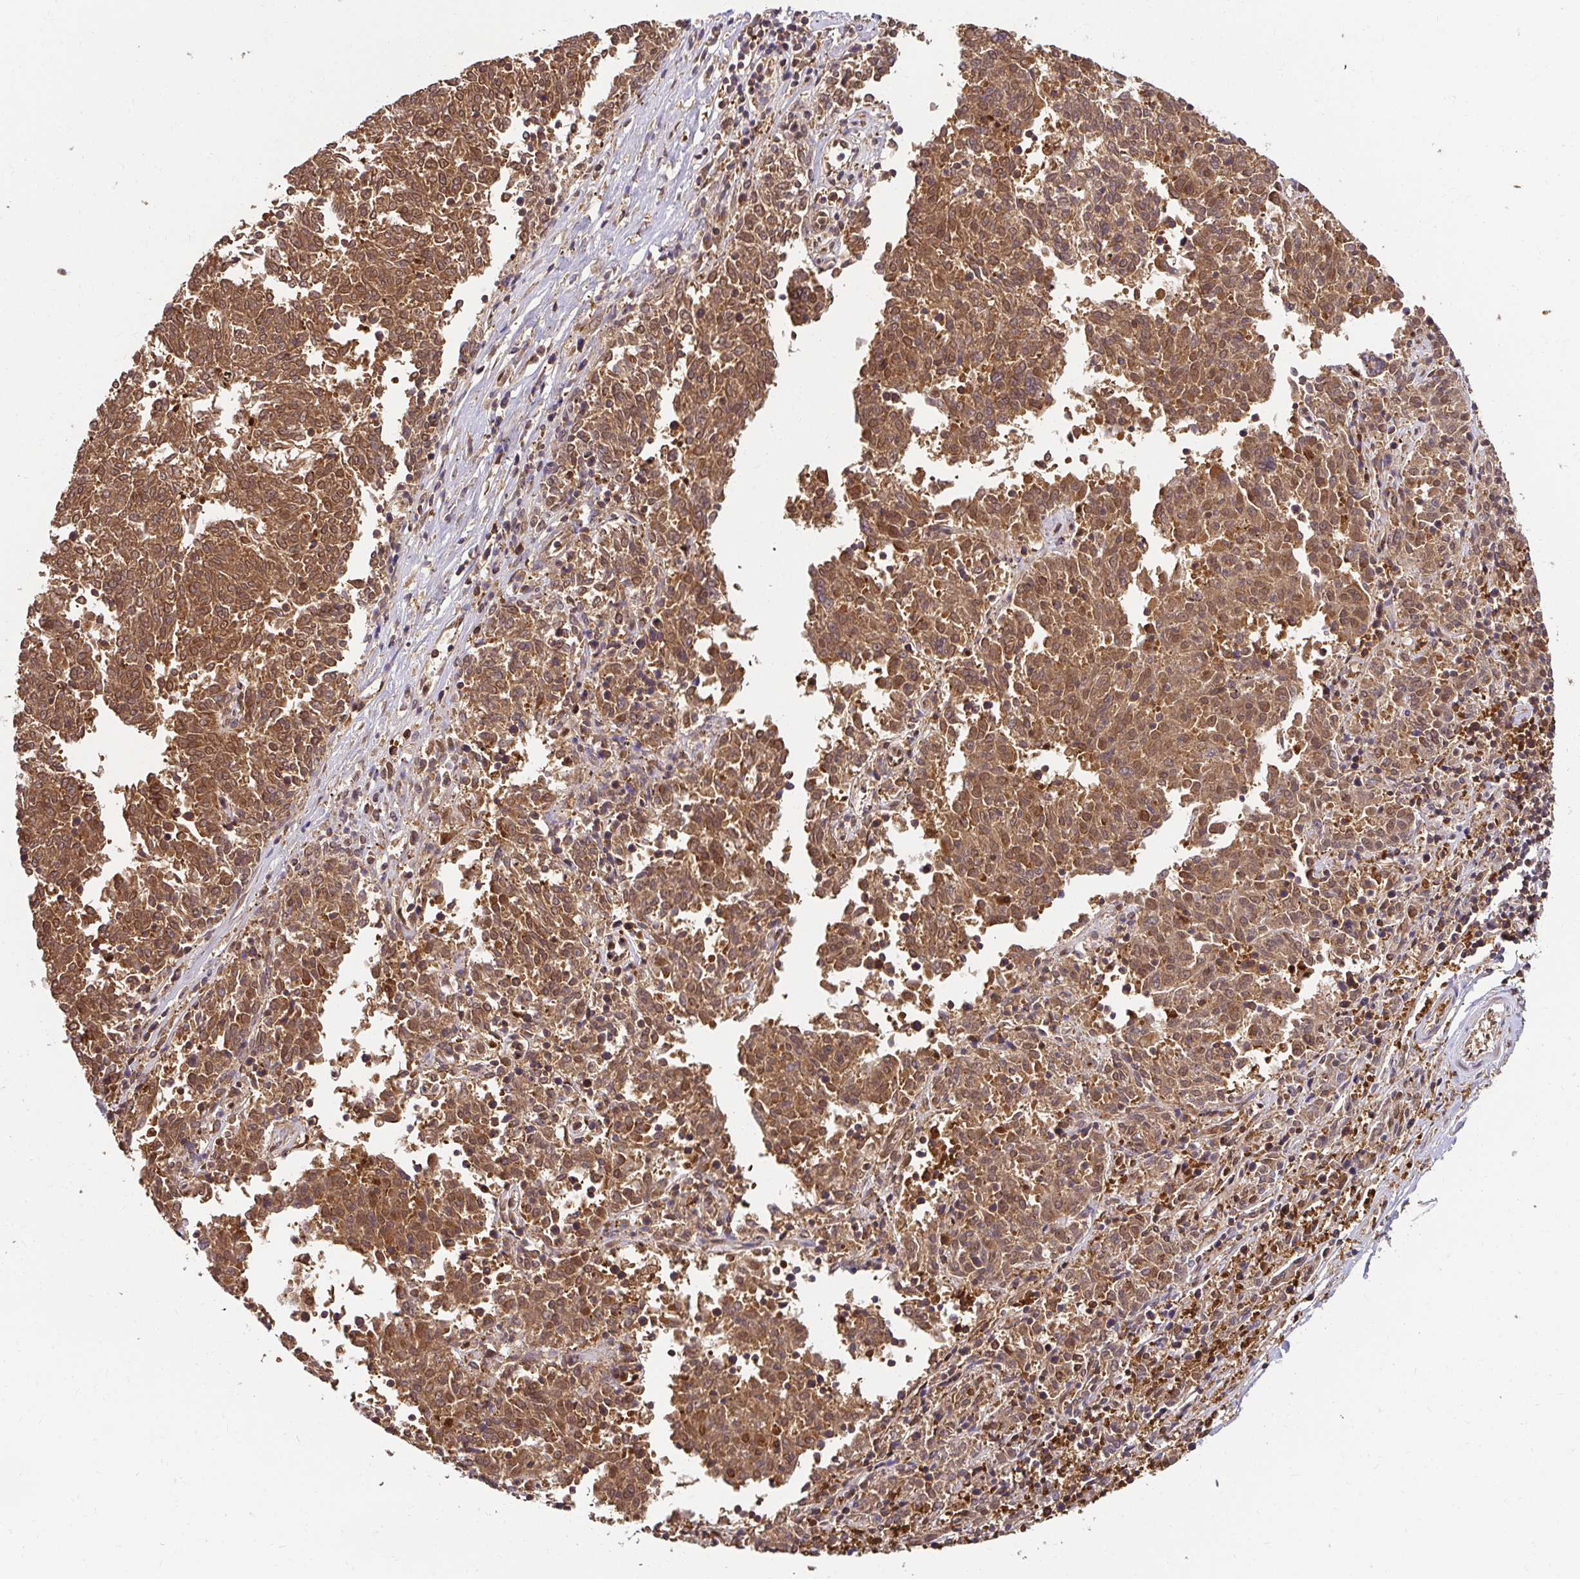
{"staining": {"intensity": "strong", "quantity": ">75%", "location": "cytoplasmic/membranous,nuclear"}, "tissue": "melanoma", "cell_type": "Tumor cells", "image_type": "cancer", "snomed": [{"axis": "morphology", "description": "Malignant melanoma, NOS"}, {"axis": "topography", "description": "Skin"}], "caption": "Melanoma stained for a protein (brown) reveals strong cytoplasmic/membranous and nuclear positive expression in about >75% of tumor cells.", "gene": "PSMA4", "patient": {"sex": "female", "age": 72}}